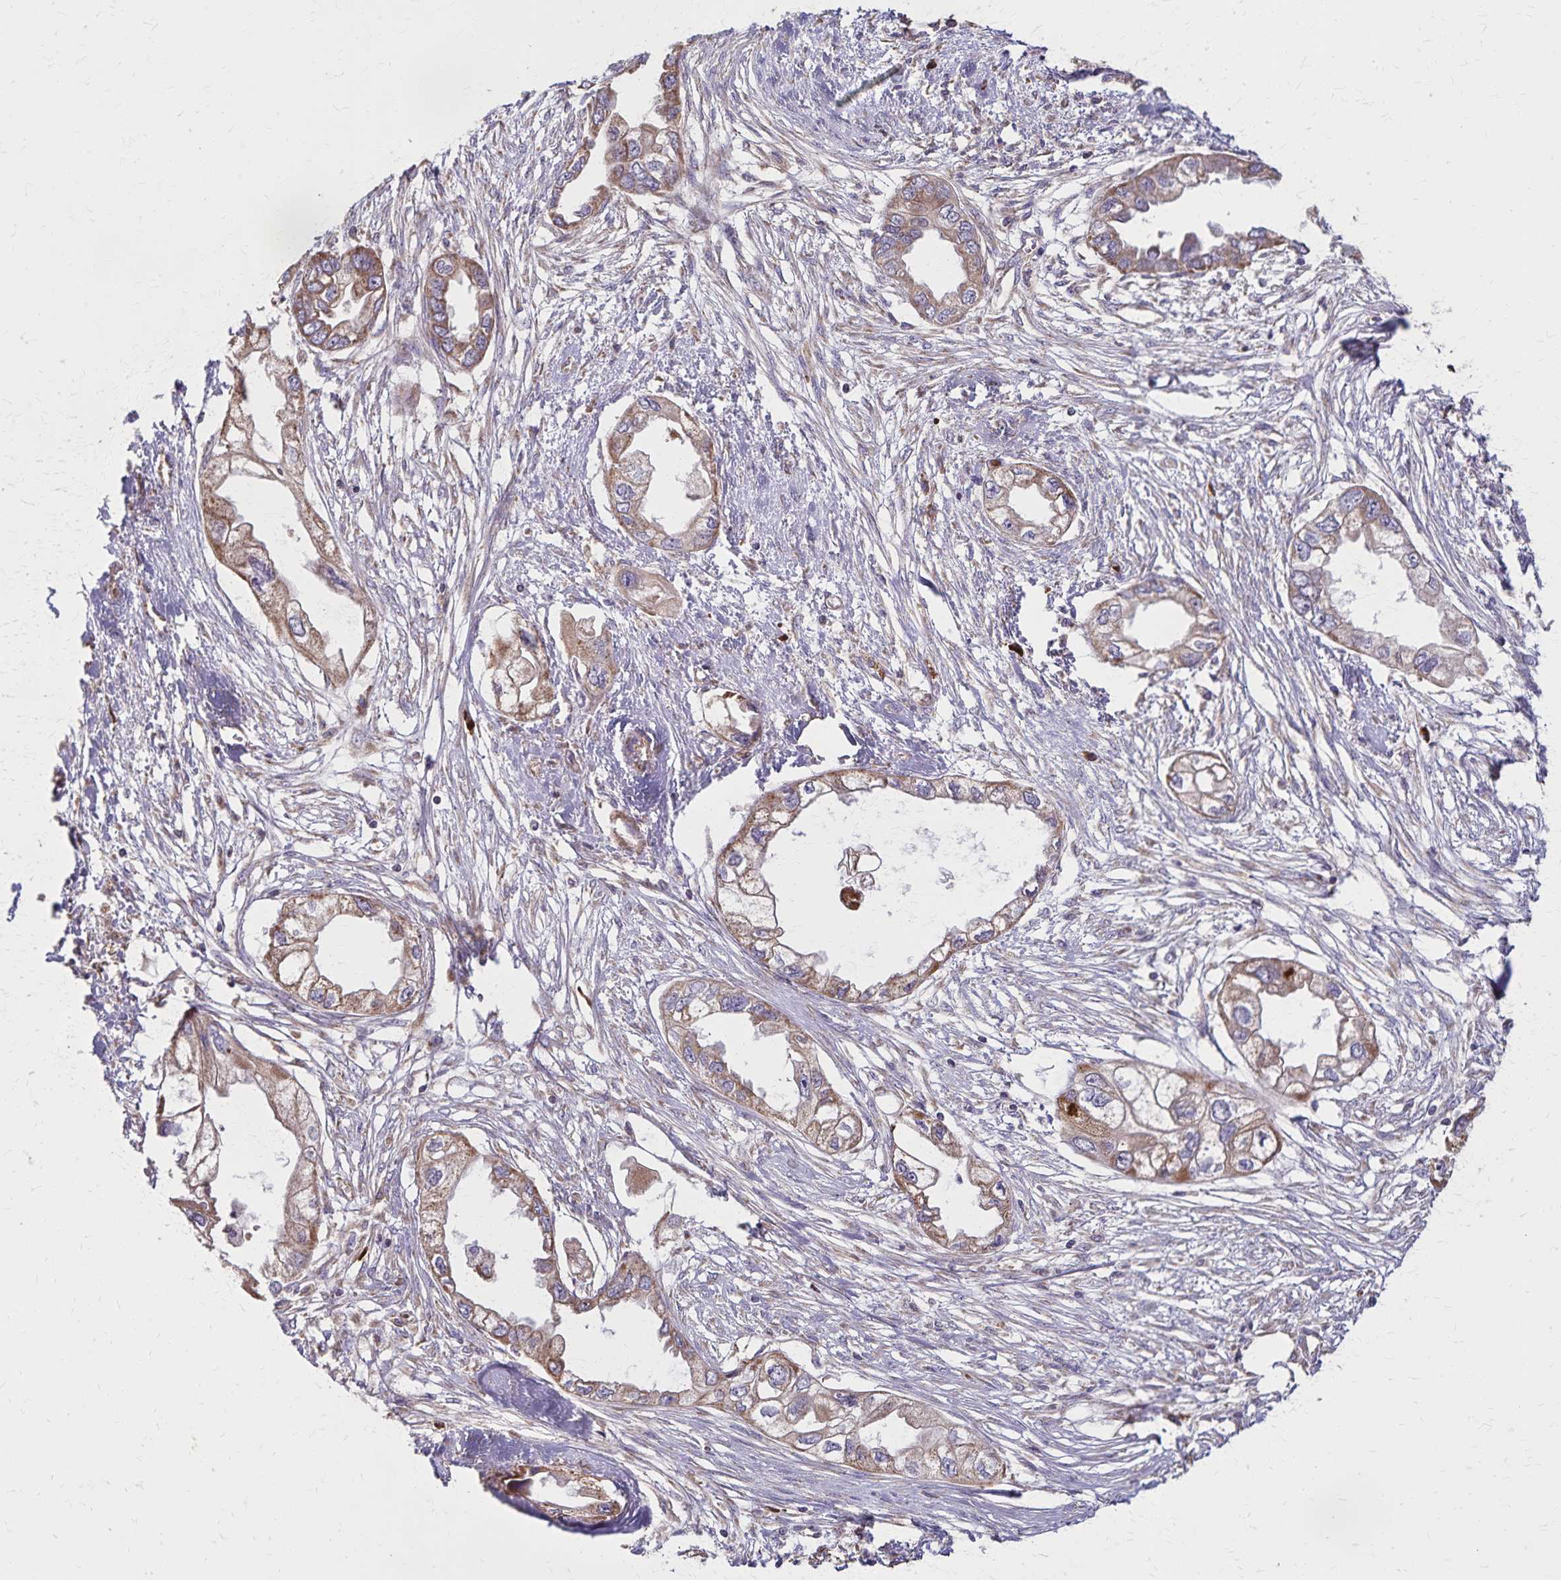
{"staining": {"intensity": "moderate", "quantity": ">75%", "location": "cytoplasmic/membranous"}, "tissue": "endometrial cancer", "cell_type": "Tumor cells", "image_type": "cancer", "snomed": [{"axis": "morphology", "description": "Adenocarcinoma, NOS"}, {"axis": "morphology", "description": "Adenocarcinoma, metastatic, NOS"}, {"axis": "topography", "description": "Adipose tissue"}, {"axis": "topography", "description": "Endometrium"}], "caption": "Immunohistochemical staining of human metastatic adenocarcinoma (endometrial) demonstrates moderate cytoplasmic/membranous protein expression in approximately >75% of tumor cells. Using DAB (brown) and hematoxylin (blue) stains, captured at high magnification using brightfield microscopy.", "gene": "RNF10", "patient": {"sex": "female", "age": 67}}